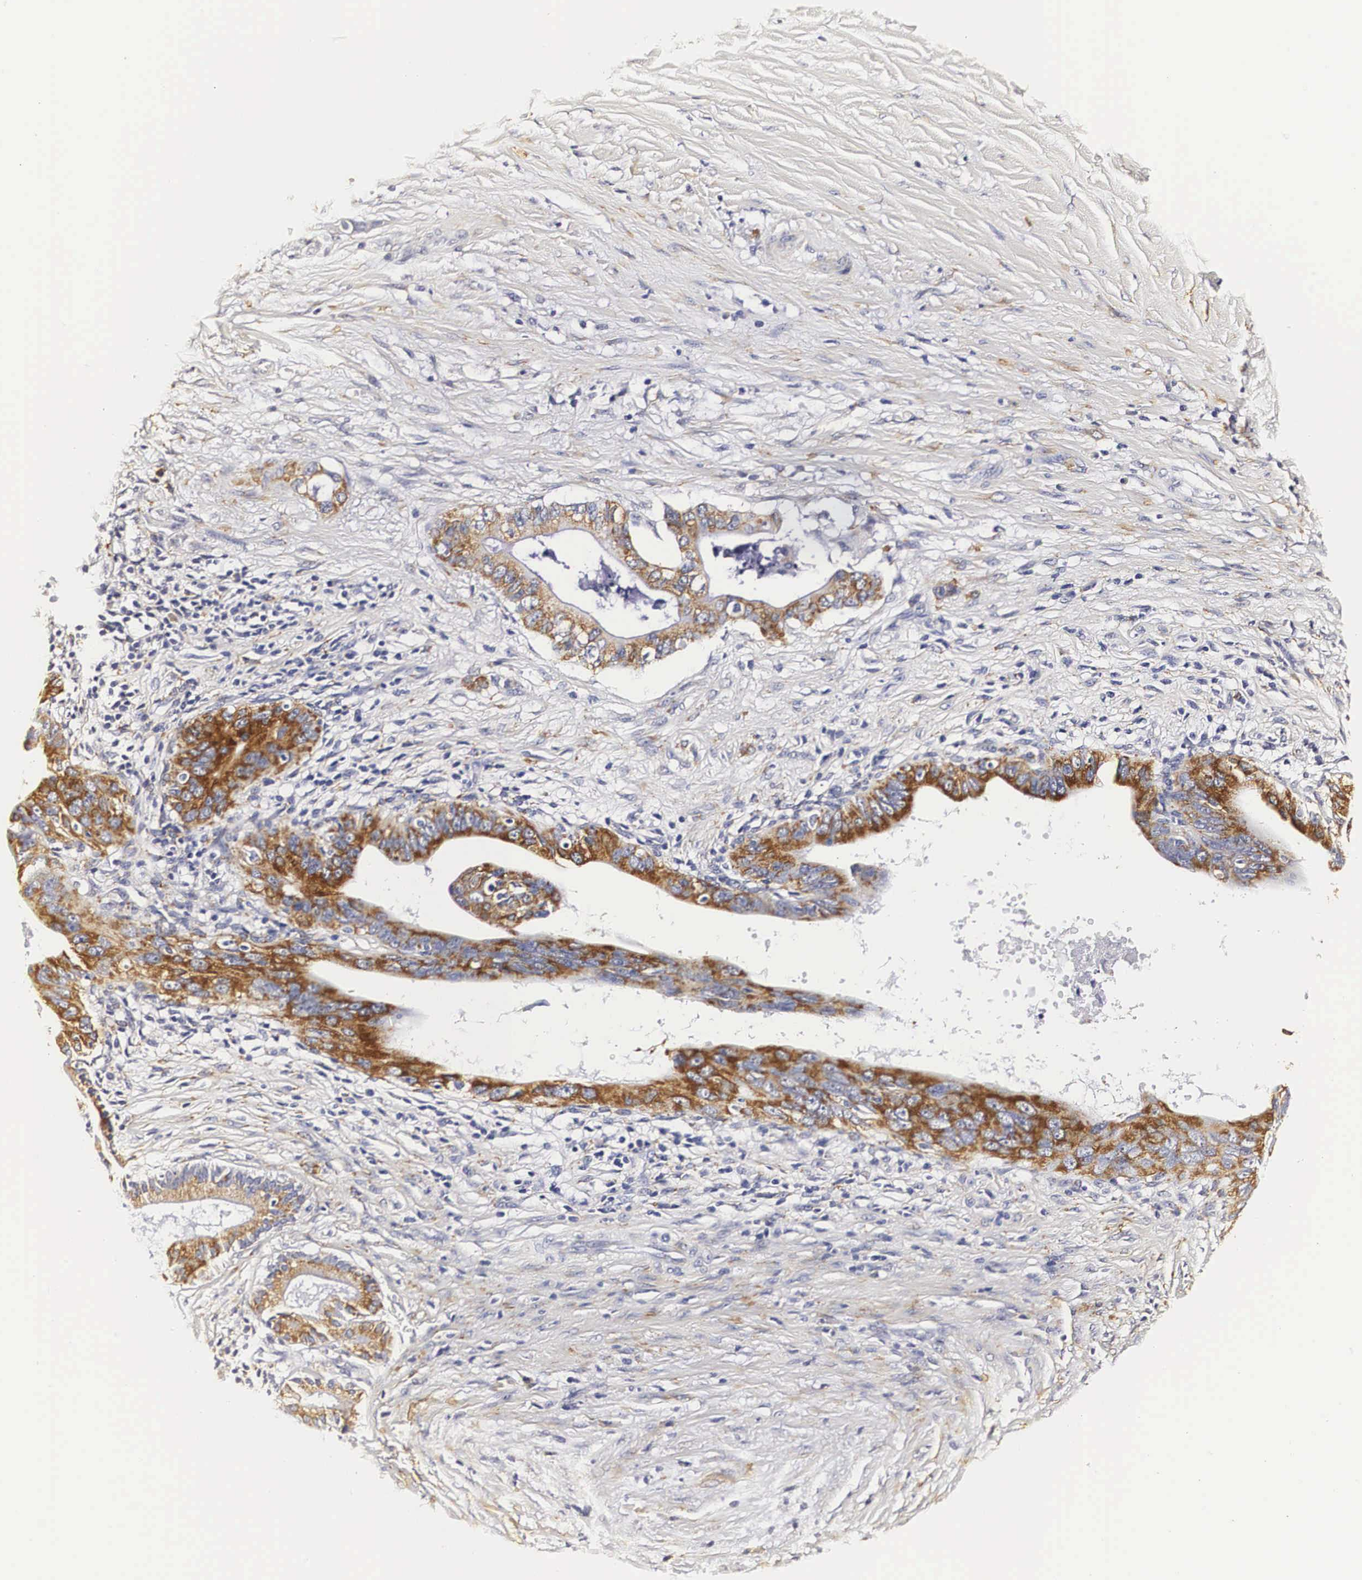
{"staining": {"intensity": "moderate", "quantity": ">75%", "location": "cytoplasmic/membranous"}, "tissue": "liver cancer", "cell_type": "Tumor cells", "image_type": "cancer", "snomed": [{"axis": "morphology", "description": "Cholangiocarcinoma"}, {"axis": "topography", "description": "Liver"}], "caption": "About >75% of tumor cells in human cholangiocarcinoma (liver) exhibit moderate cytoplasmic/membranous protein positivity as visualized by brown immunohistochemical staining.", "gene": "CKAP4", "patient": {"sex": "female", "age": 65}}